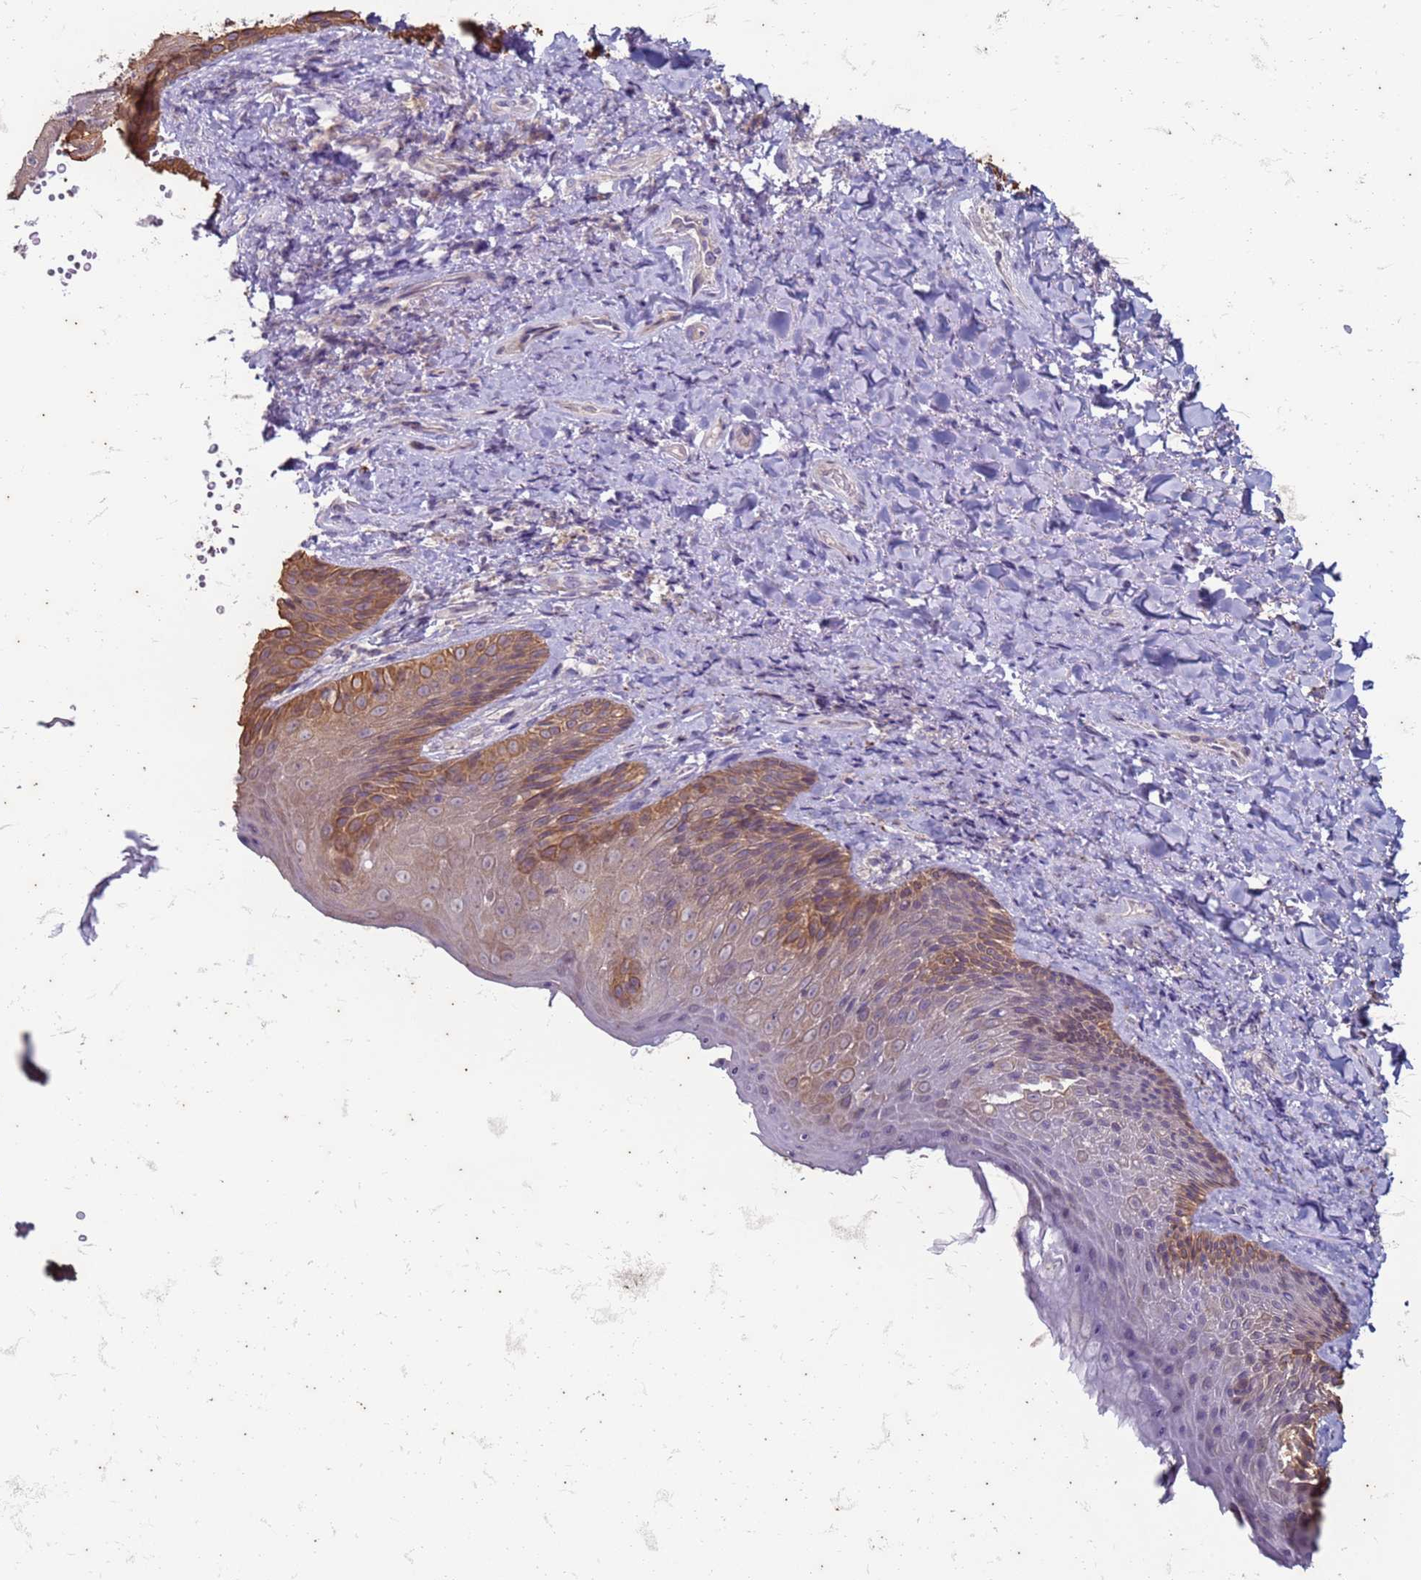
{"staining": {"intensity": "moderate", "quantity": "25%-75%", "location": "cytoplasmic/membranous"}, "tissue": "skin", "cell_type": "Epidermal cells", "image_type": "normal", "snomed": [{"axis": "morphology", "description": "Normal tissue, NOS"}, {"axis": "topography", "description": "Anal"}], "caption": "The histopathology image reveals immunohistochemical staining of unremarkable skin. There is moderate cytoplasmic/membranous expression is appreciated in about 25%-75% of epidermal cells. The staining was performed using DAB to visualize the protein expression in brown, while the nuclei were stained in blue with hematoxylin (Magnification: 20x).", "gene": "SUCO", "patient": {"sex": "female", "age": 89}}